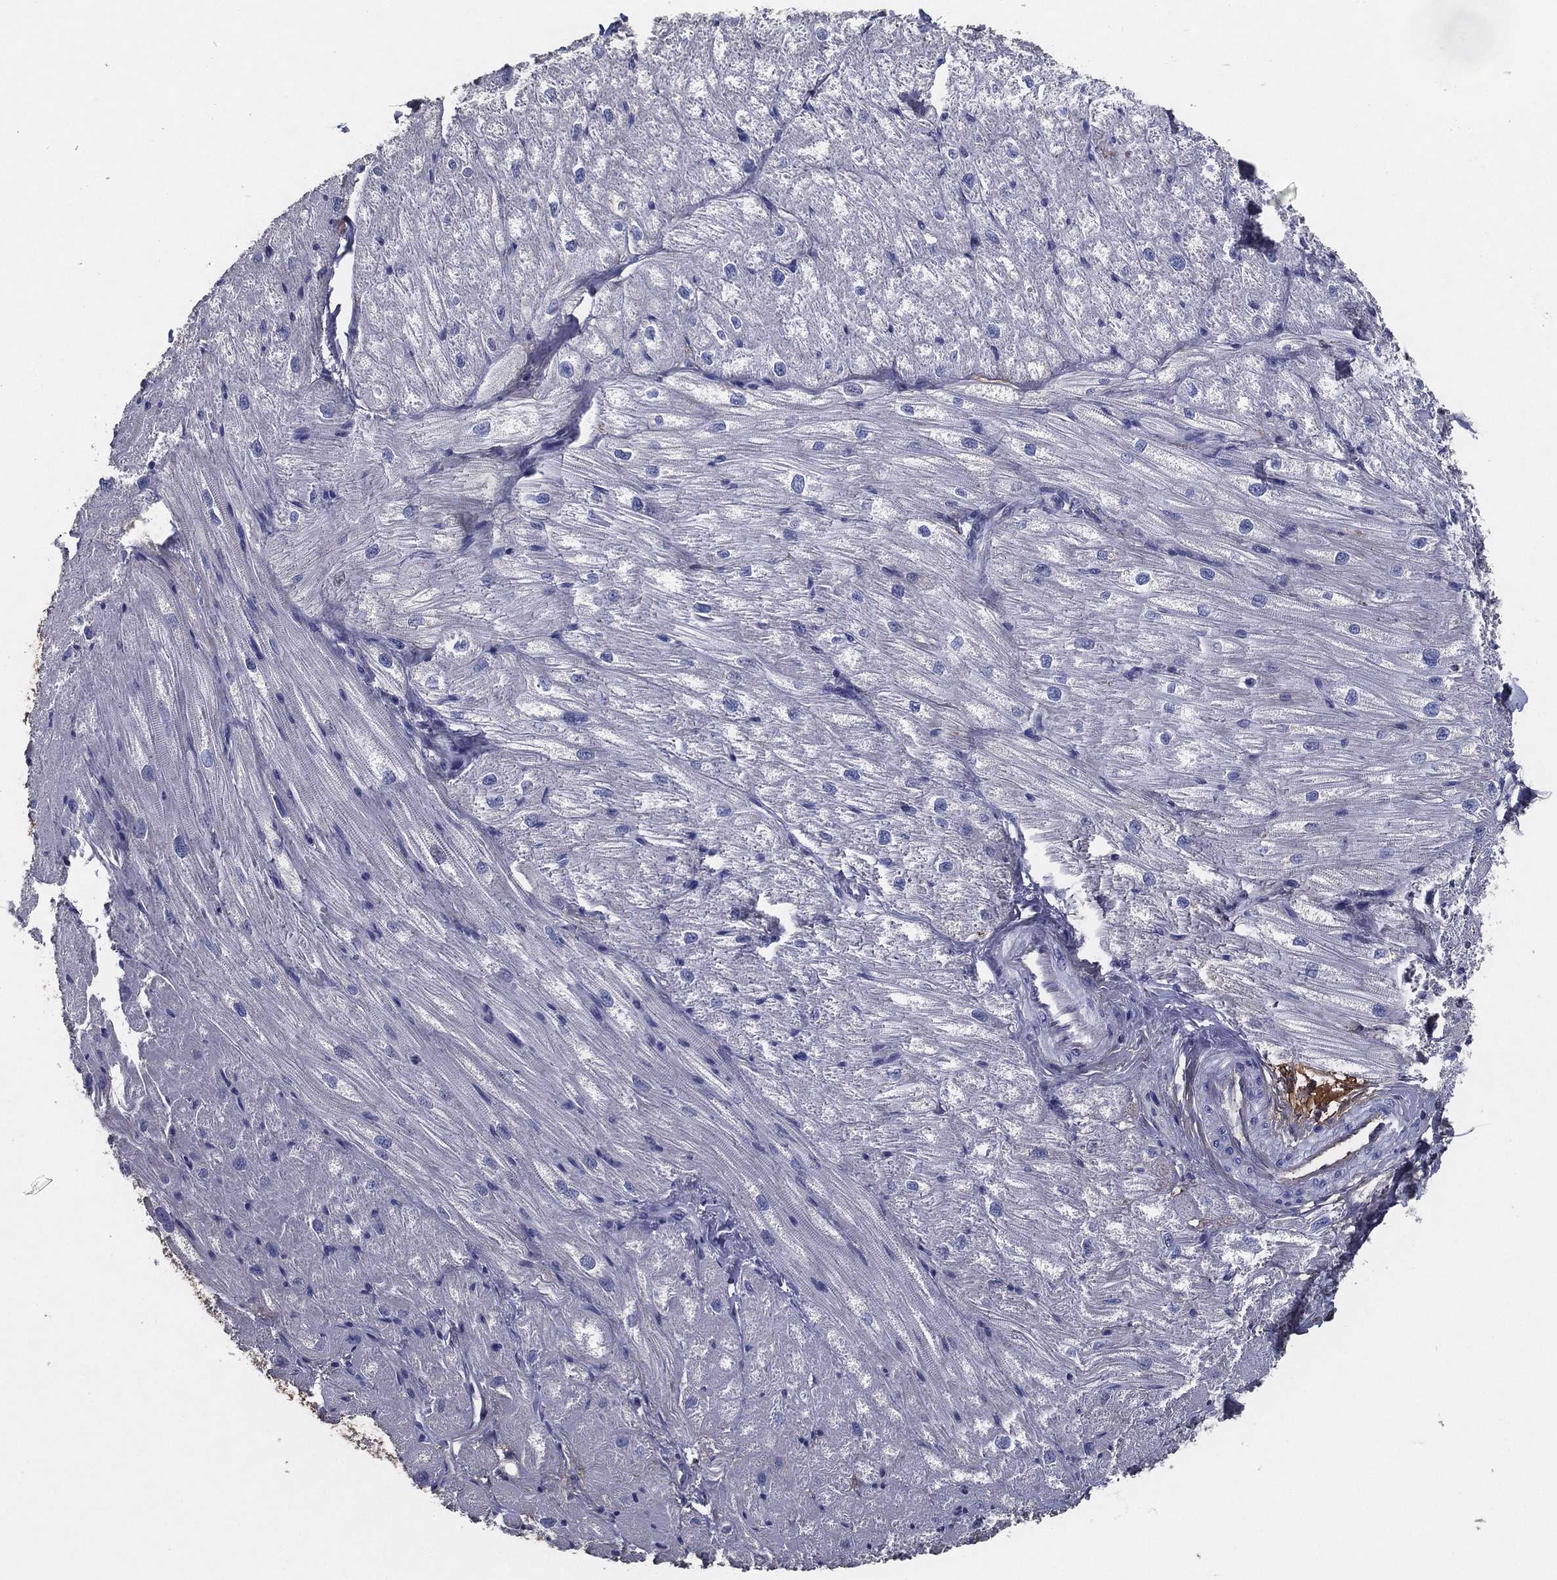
{"staining": {"intensity": "negative", "quantity": "none", "location": "none"}, "tissue": "heart muscle", "cell_type": "Cardiomyocytes", "image_type": "normal", "snomed": [{"axis": "morphology", "description": "Normal tissue, NOS"}, {"axis": "topography", "description": "Heart"}], "caption": "Histopathology image shows no significant protein positivity in cardiomyocytes of unremarkable heart muscle. (DAB (3,3'-diaminobenzidine) IHC, high magnification).", "gene": "EFNA1", "patient": {"sex": "male", "age": 57}}